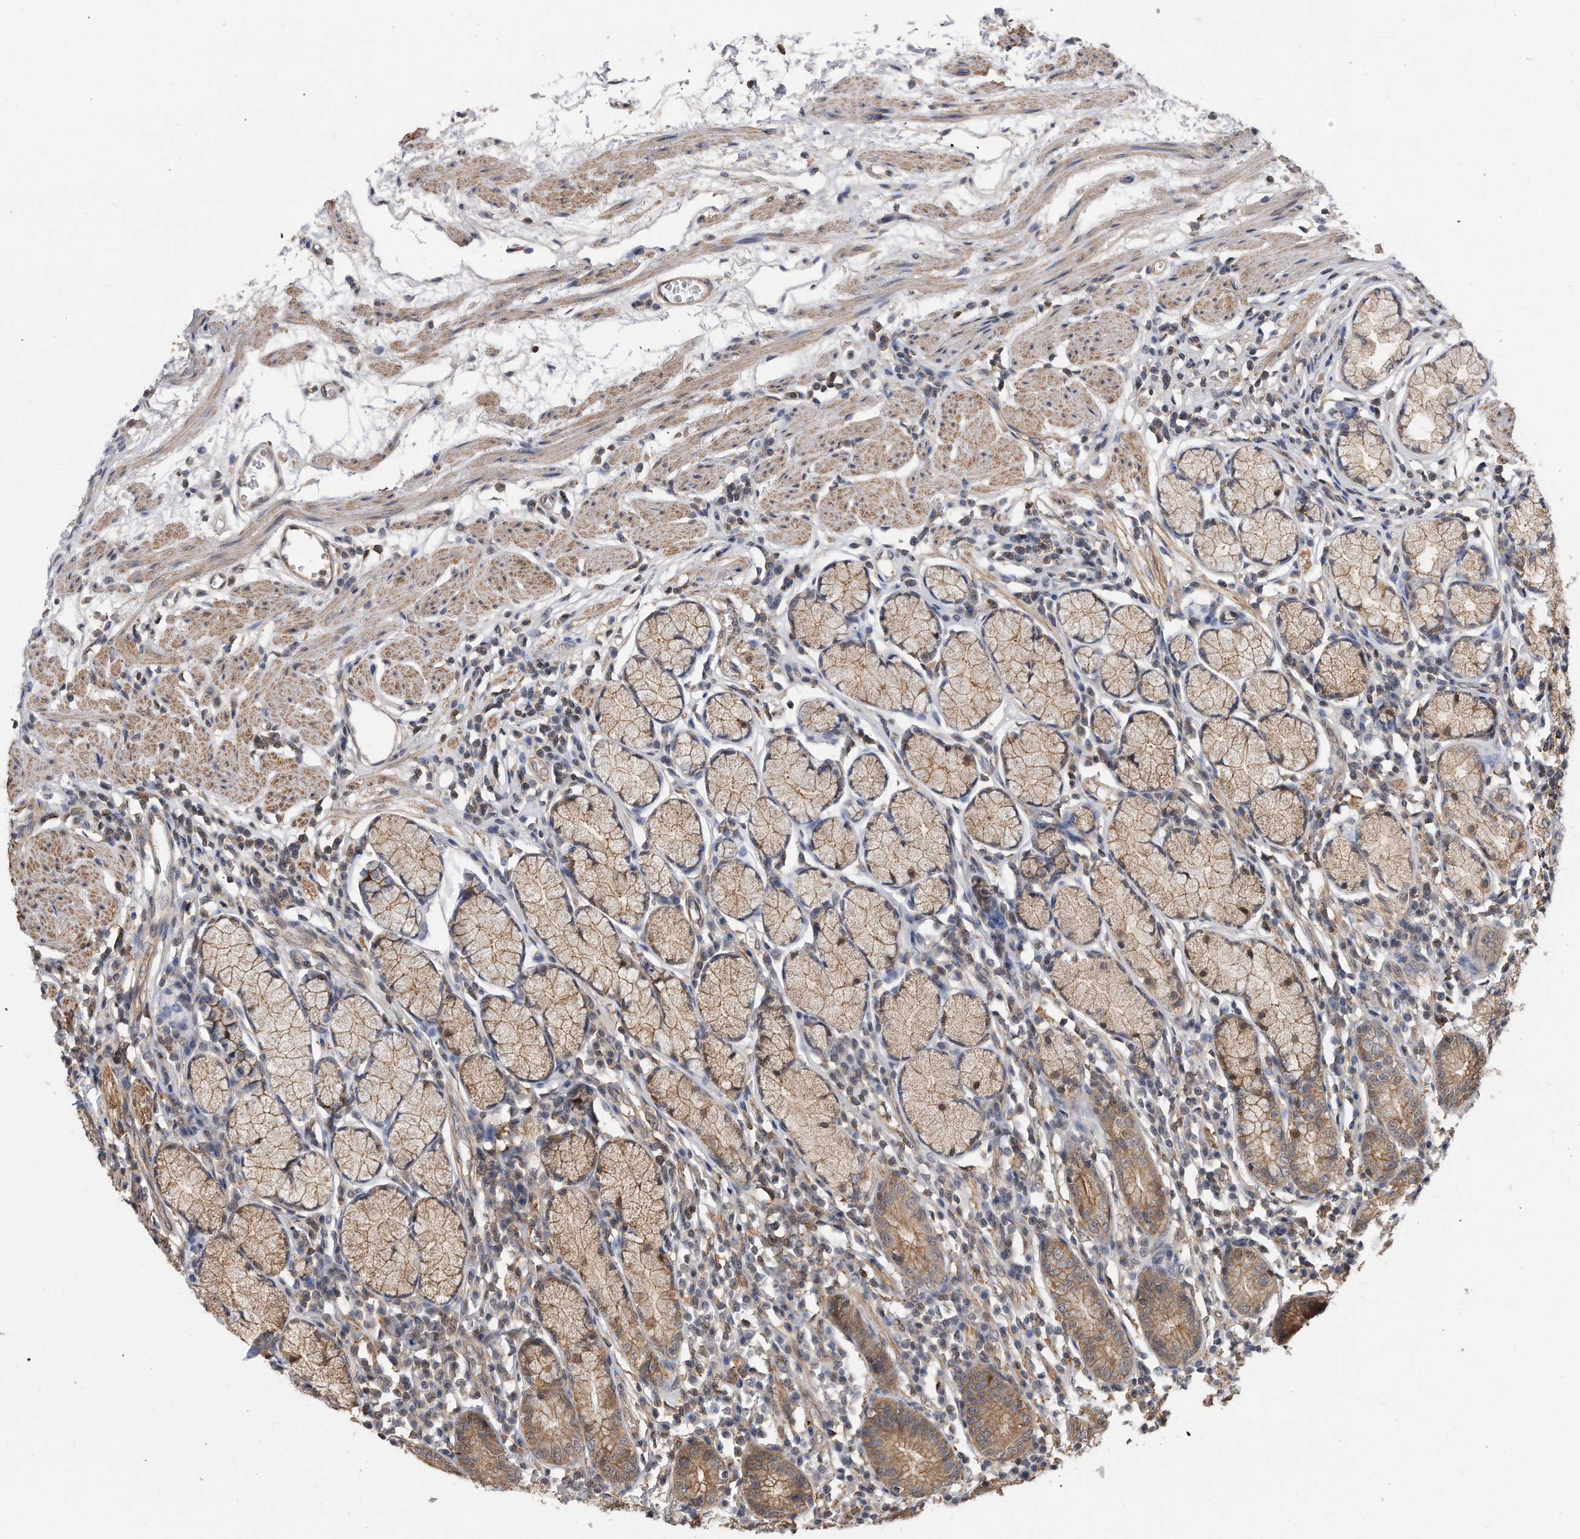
{"staining": {"intensity": "moderate", "quantity": ">75%", "location": "cytoplasmic/membranous"}, "tissue": "stomach", "cell_type": "Glandular cells", "image_type": "normal", "snomed": [{"axis": "morphology", "description": "Normal tissue, NOS"}, {"axis": "topography", "description": "Stomach"}], "caption": "Human stomach stained with a protein marker exhibits moderate staining in glandular cells.", "gene": "TCP1", "patient": {"sex": "male", "age": 55}}